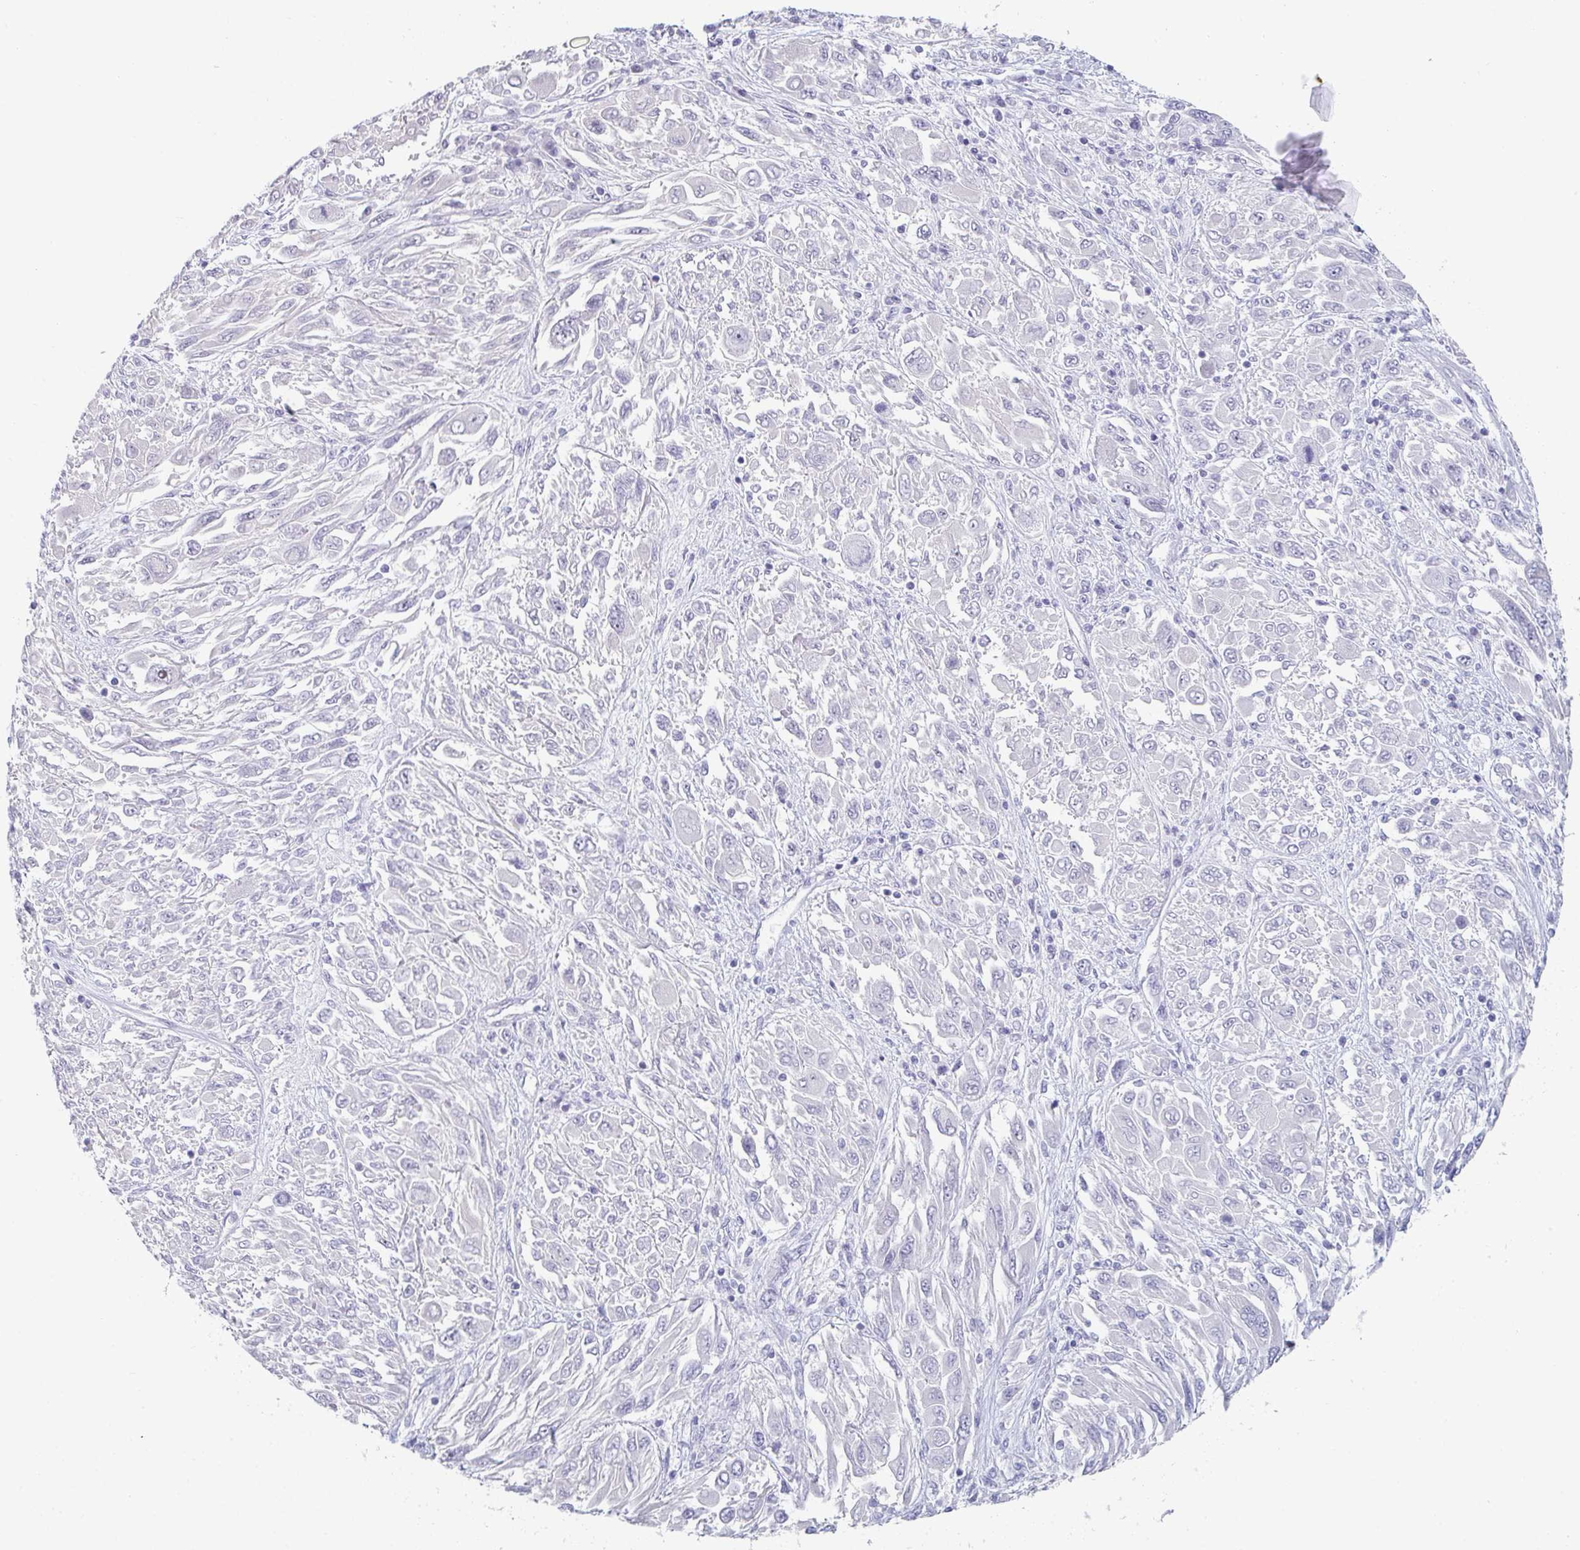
{"staining": {"intensity": "negative", "quantity": "none", "location": "none"}, "tissue": "melanoma", "cell_type": "Tumor cells", "image_type": "cancer", "snomed": [{"axis": "morphology", "description": "Malignant melanoma, NOS"}, {"axis": "topography", "description": "Skin"}], "caption": "Immunohistochemistry (IHC) of human melanoma exhibits no expression in tumor cells. (Stains: DAB immunohistochemistry (IHC) with hematoxylin counter stain, Microscopy: brightfield microscopy at high magnification).", "gene": "RUBCN", "patient": {"sex": "female", "age": 91}}